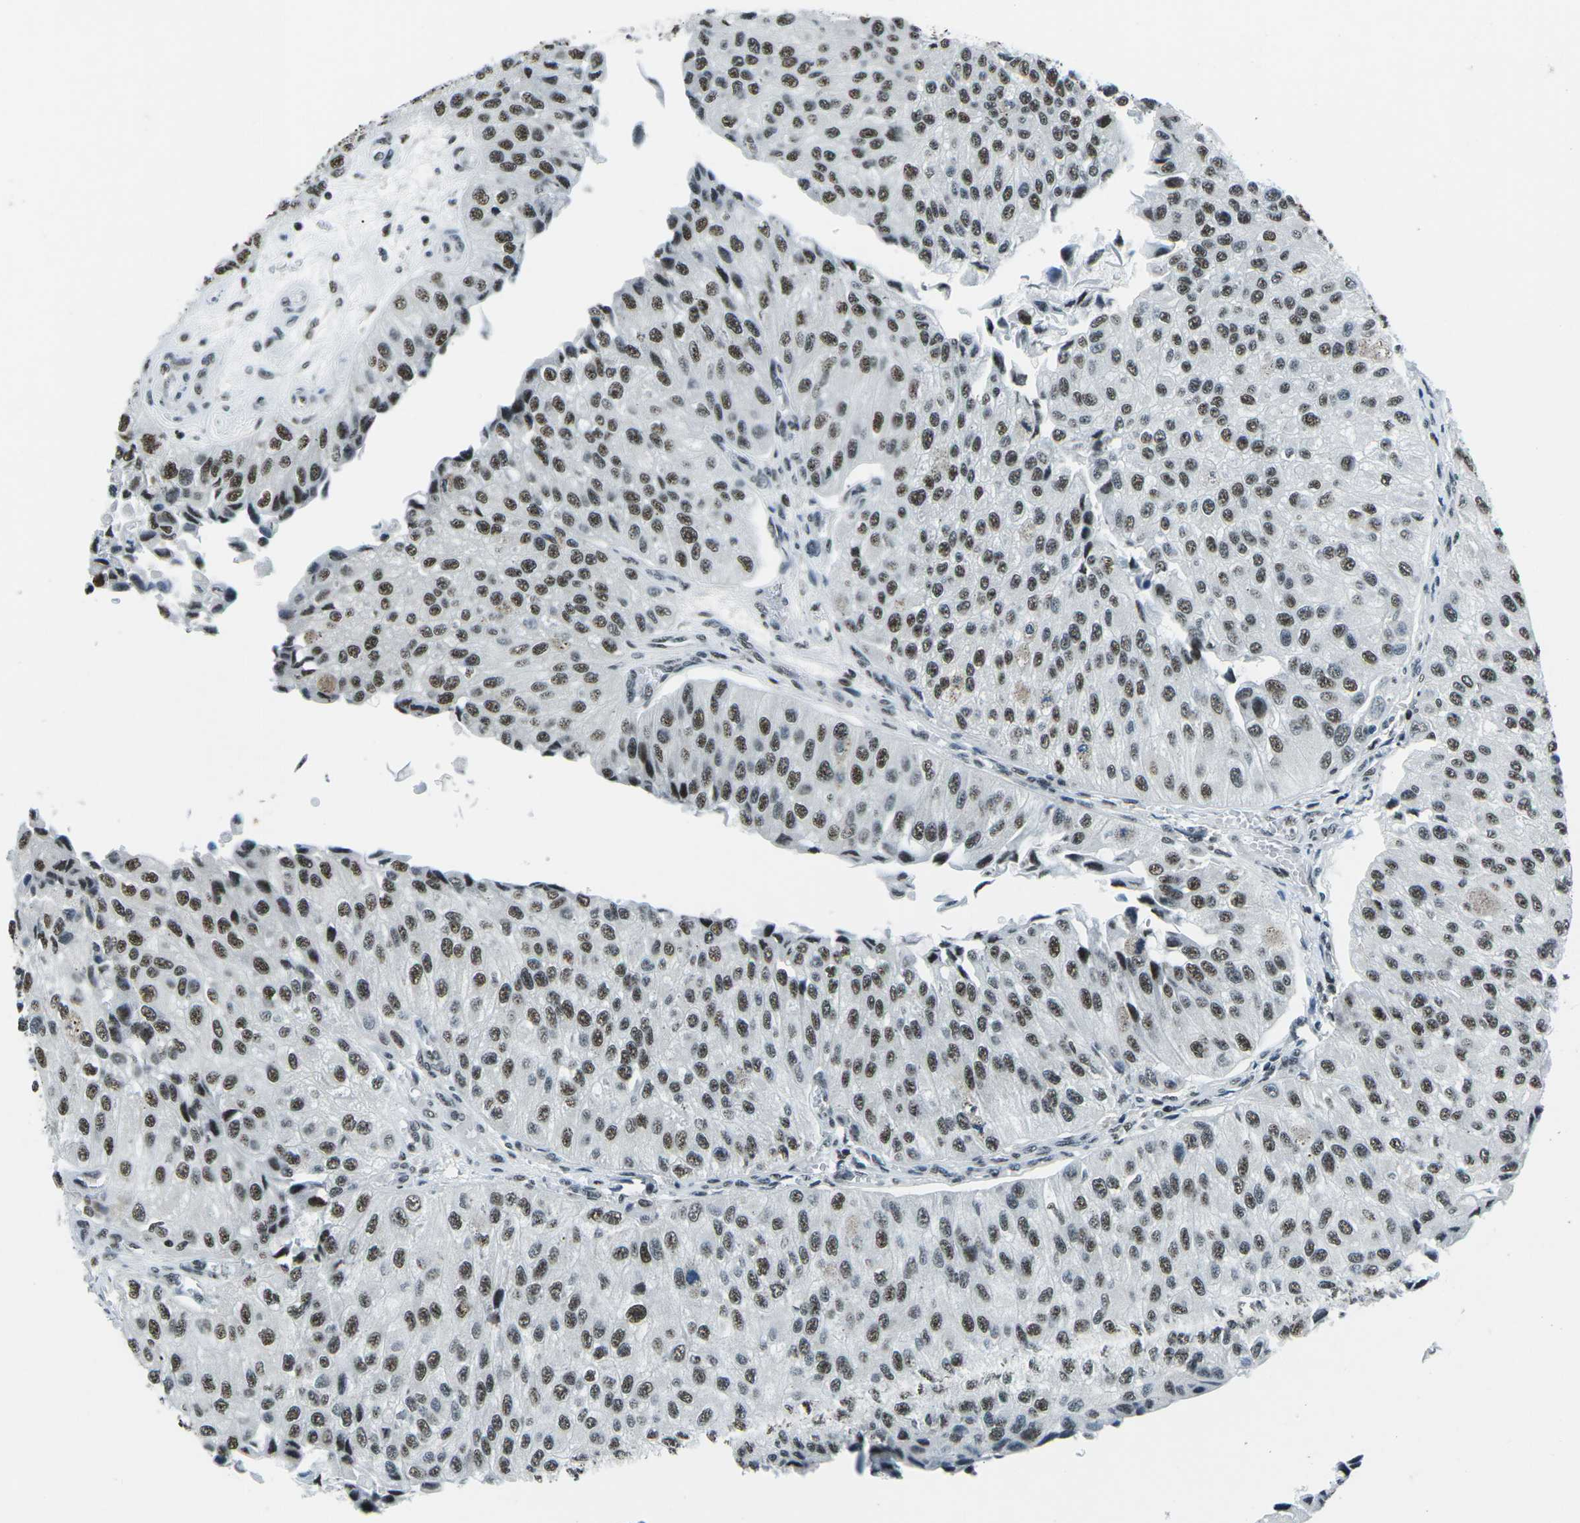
{"staining": {"intensity": "moderate", "quantity": ">75%", "location": "nuclear"}, "tissue": "urothelial cancer", "cell_type": "Tumor cells", "image_type": "cancer", "snomed": [{"axis": "morphology", "description": "Urothelial carcinoma, High grade"}, {"axis": "topography", "description": "Kidney"}, {"axis": "topography", "description": "Urinary bladder"}], "caption": "Brown immunohistochemical staining in human urothelial cancer exhibits moderate nuclear expression in about >75% of tumor cells.", "gene": "RBL2", "patient": {"sex": "male", "age": 77}}